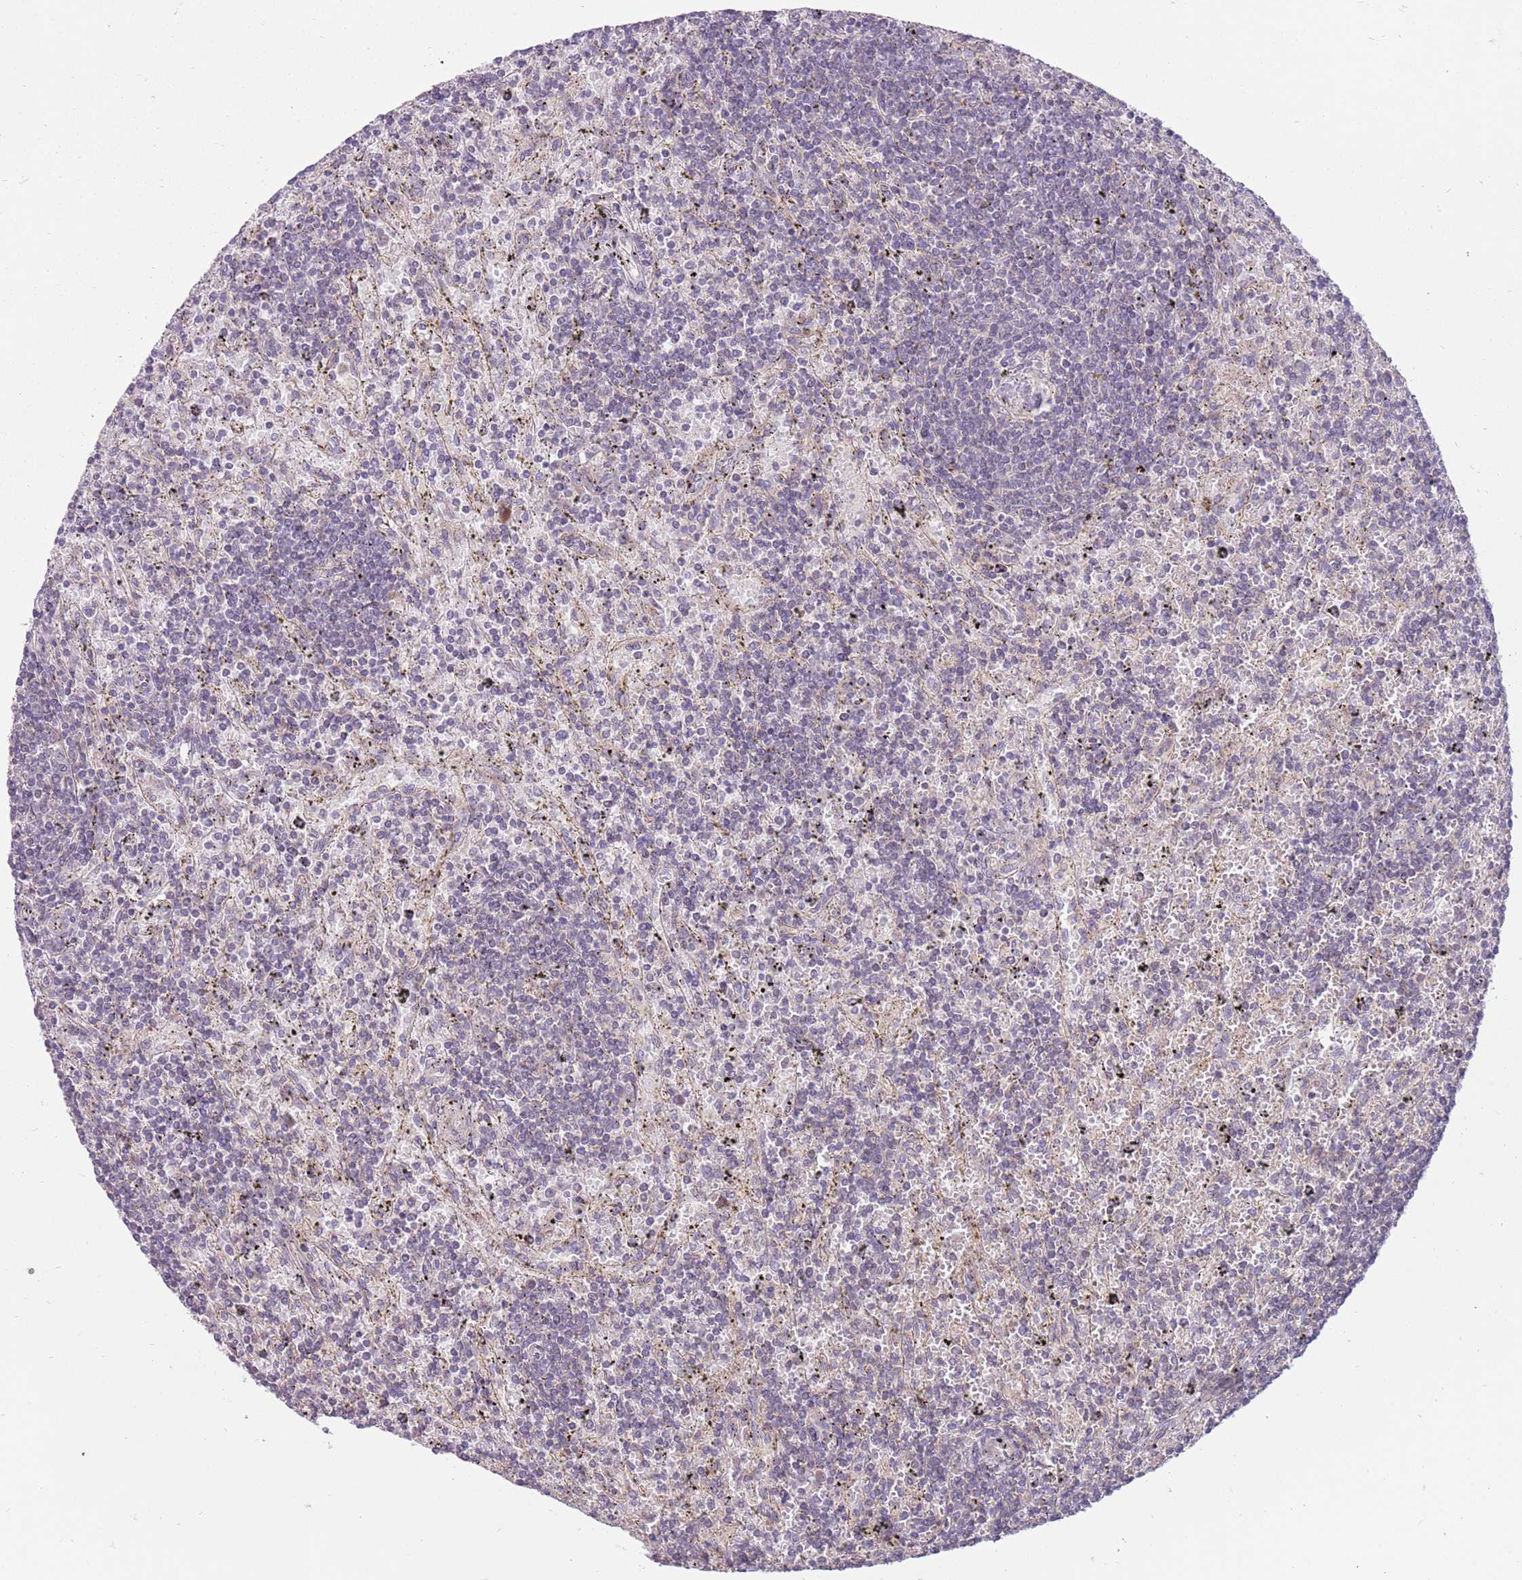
{"staining": {"intensity": "negative", "quantity": "none", "location": "none"}, "tissue": "lymphoma", "cell_type": "Tumor cells", "image_type": "cancer", "snomed": [{"axis": "morphology", "description": "Malignant lymphoma, non-Hodgkin's type, Low grade"}, {"axis": "topography", "description": "Spleen"}], "caption": "IHC photomicrograph of neoplastic tissue: lymphoma stained with DAB reveals no significant protein staining in tumor cells.", "gene": "SPATA31D1", "patient": {"sex": "male", "age": 76}}